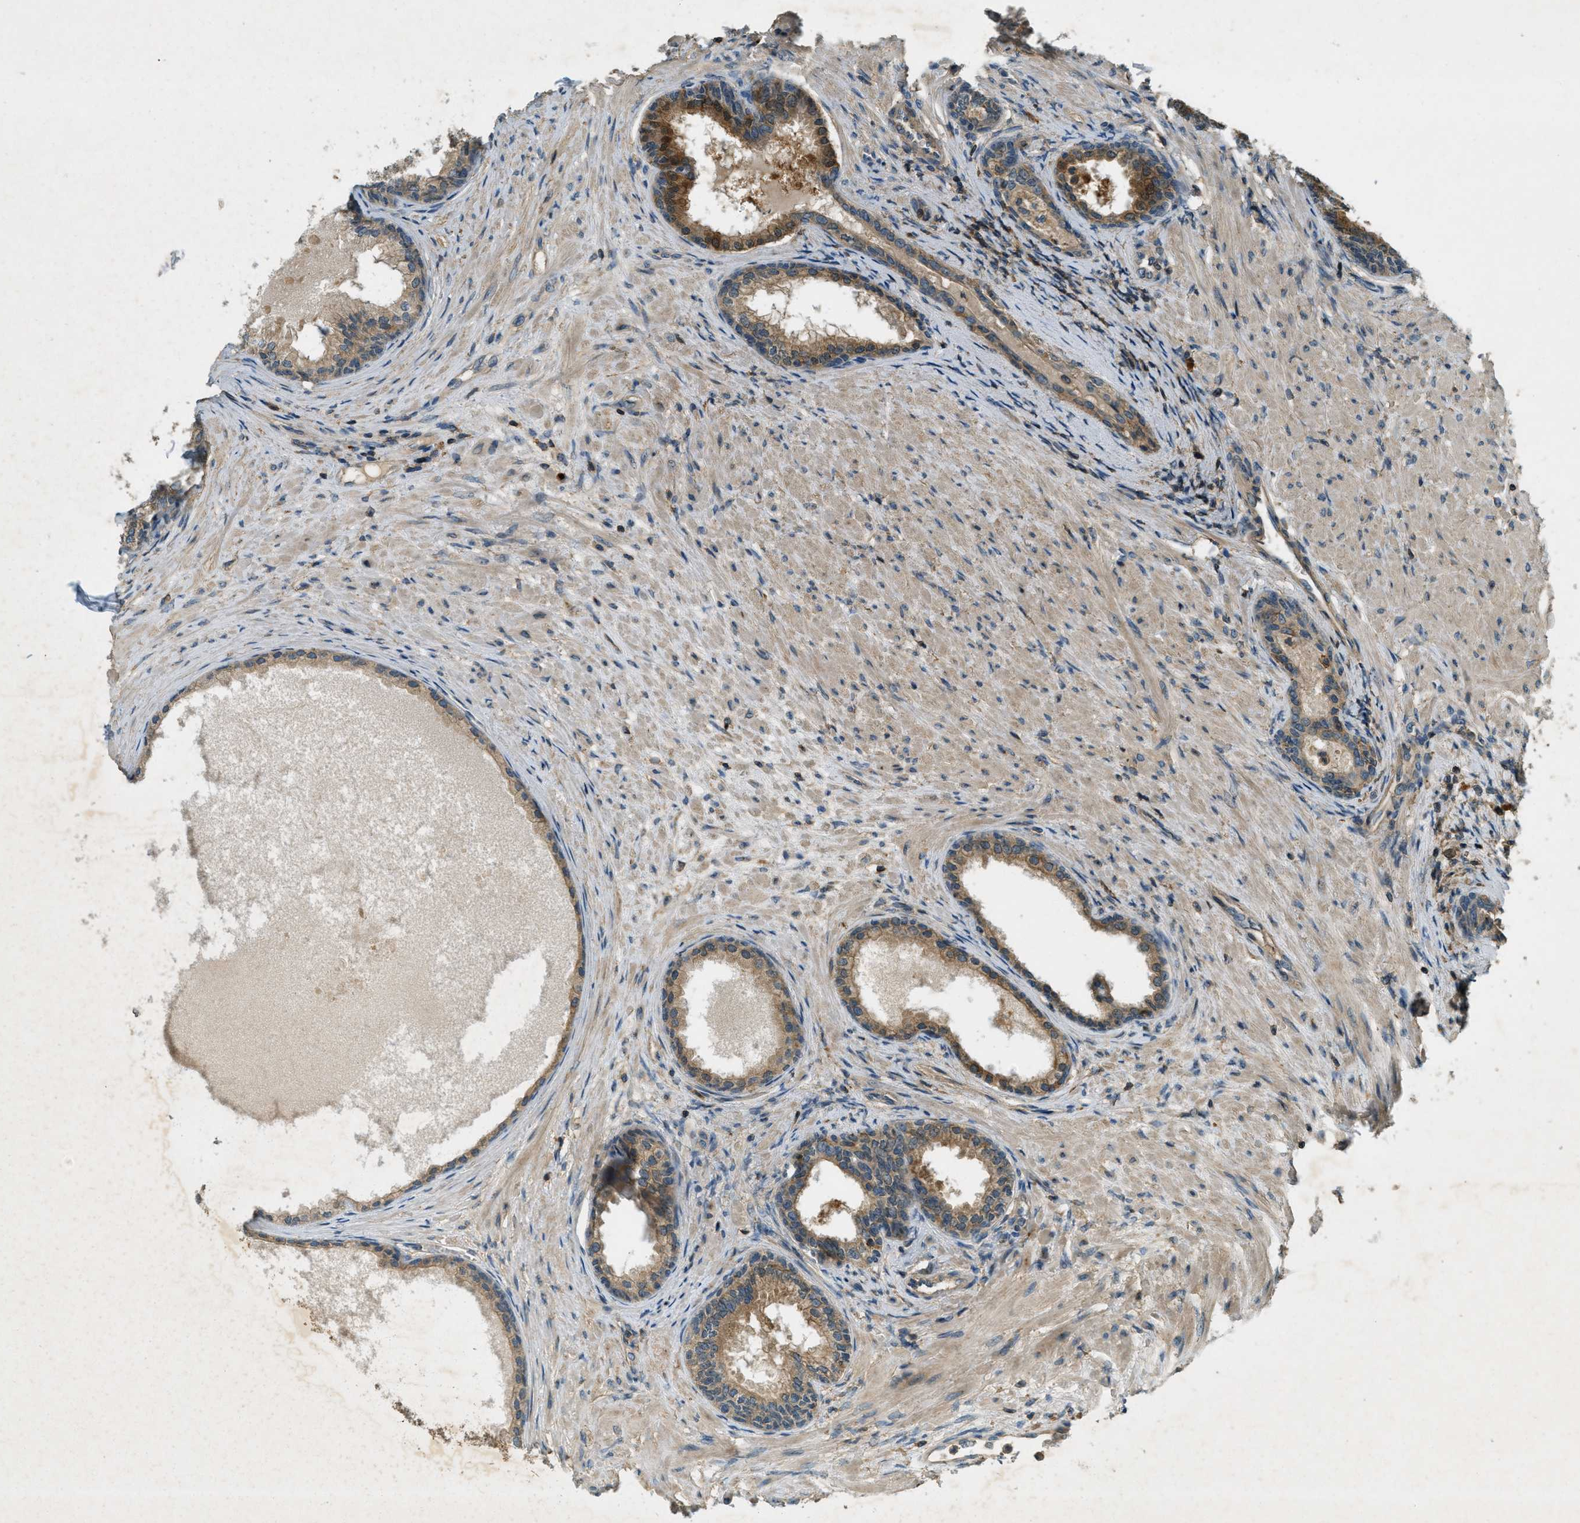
{"staining": {"intensity": "moderate", "quantity": ">75%", "location": "cytoplasmic/membranous"}, "tissue": "prostate", "cell_type": "Glandular cells", "image_type": "normal", "snomed": [{"axis": "morphology", "description": "Normal tissue, NOS"}, {"axis": "topography", "description": "Prostate"}], "caption": "Benign prostate reveals moderate cytoplasmic/membranous positivity in approximately >75% of glandular cells, visualized by immunohistochemistry.", "gene": "NUDT4B", "patient": {"sex": "male", "age": 76}}